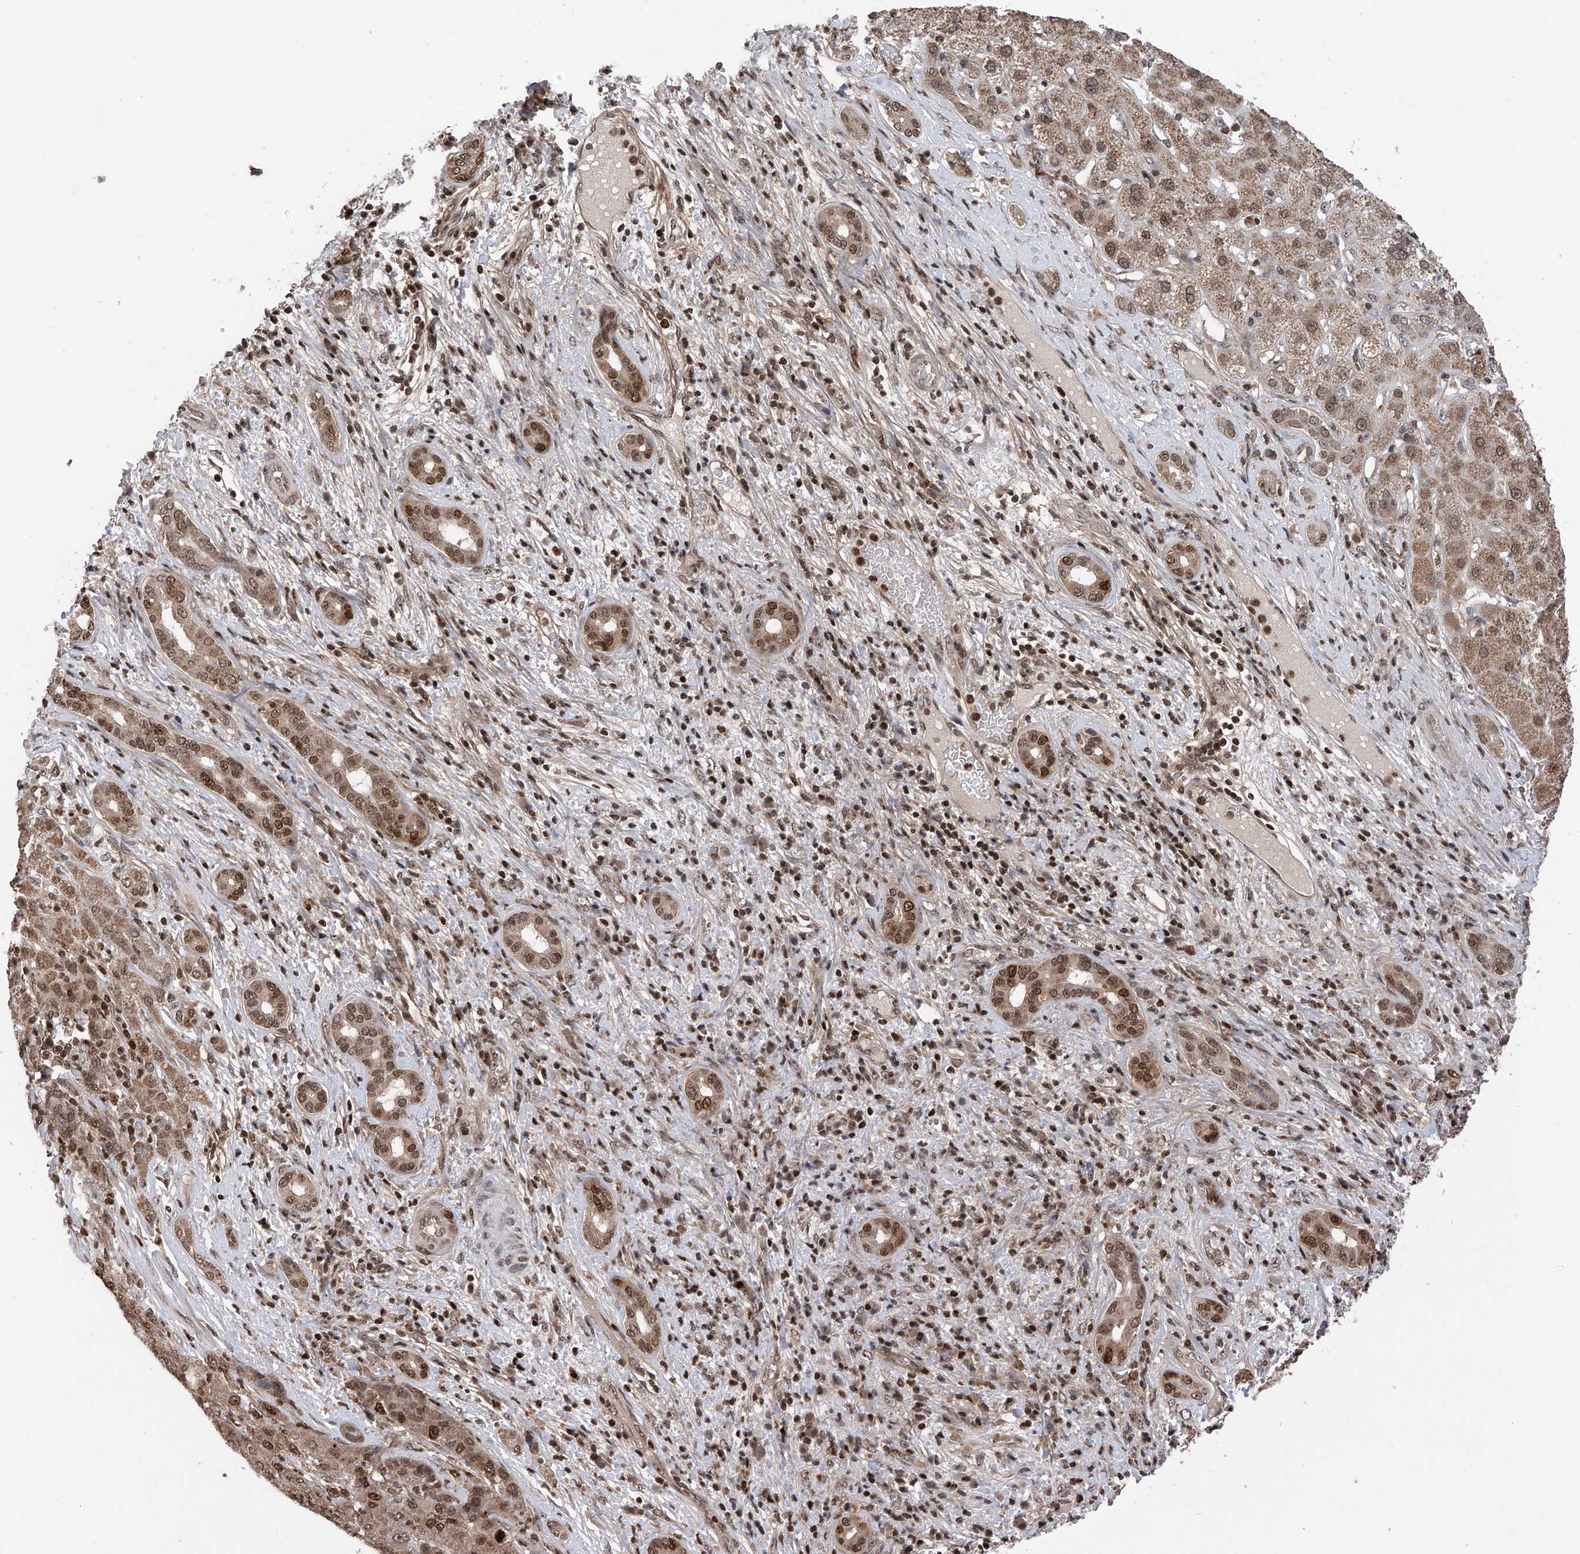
{"staining": {"intensity": "moderate", "quantity": ">75%", "location": "cytoplasmic/membranous,nuclear"}, "tissue": "liver cancer", "cell_type": "Tumor cells", "image_type": "cancer", "snomed": [{"axis": "morphology", "description": "Carcinoma, Hepatocellular, NOS"}, {"axis": "topography", "description": "Liver"}], "caption": "An image showing moderate cytoplasmic/membranous and nuclear staining in about >75% of tumor cells in liver cancer, as visualized by brown immunohistochemical staining.", "gene": "DNAJC9", "patient": {"sex": "male", "age": 65}}